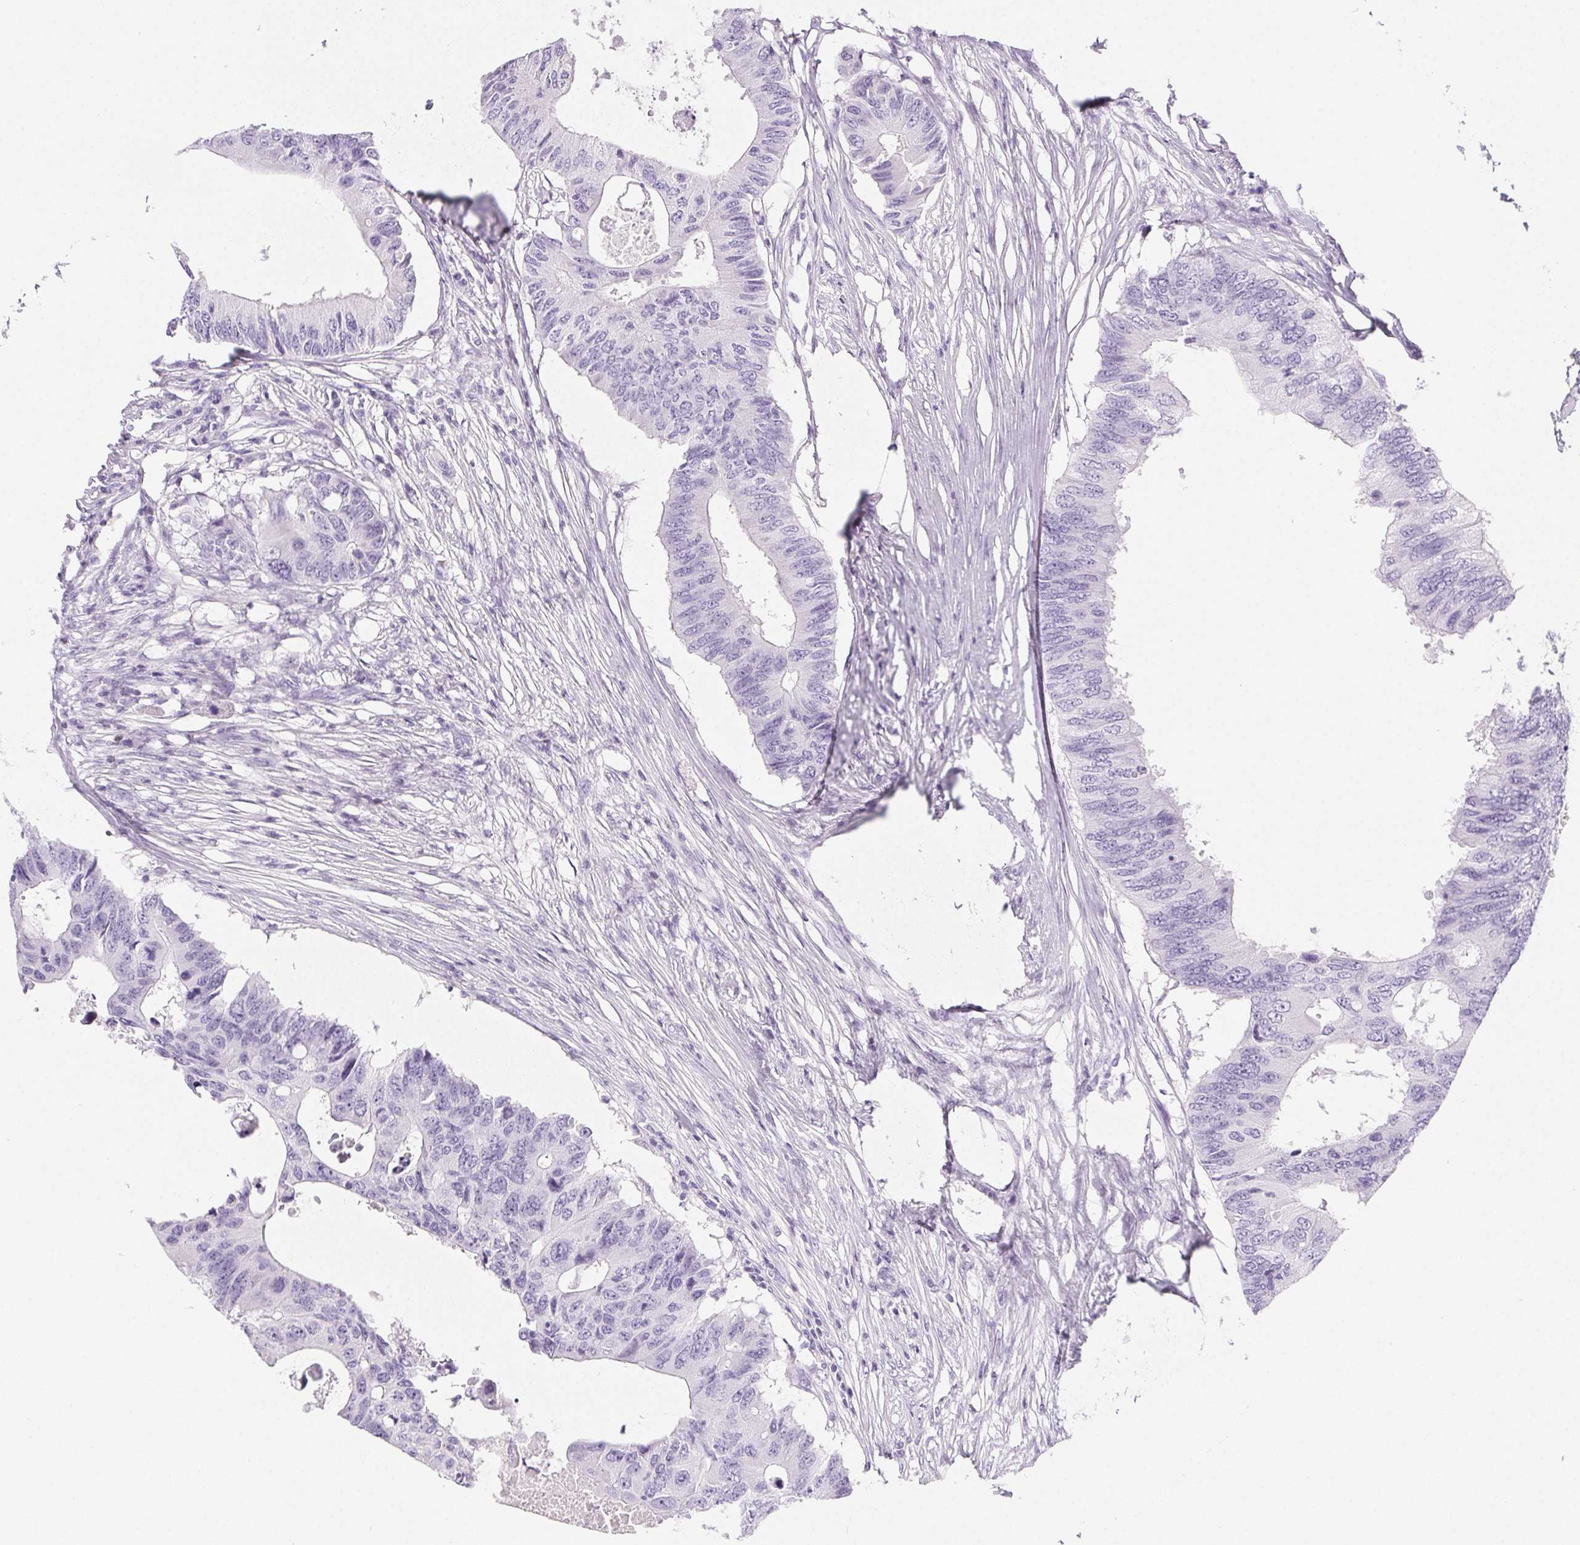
{"staining": {"intensity": "negative", "quantity": "none", "location": "none"}, "tissue": "colorectal cancer", "cell_type": "Tumor cells", "image_type": "cancer", "snomed": [{"axis": "morphology", "description": "Adenocarcinoma, NOS"}, {"axis": "topography", "description": "Colon"}], "caption": "Histopathology image shows no protein staining in tumor cells of colorectal cancer tissue.", "gene": "BEND2", "patient": {"sex": "male", "age": 71}}